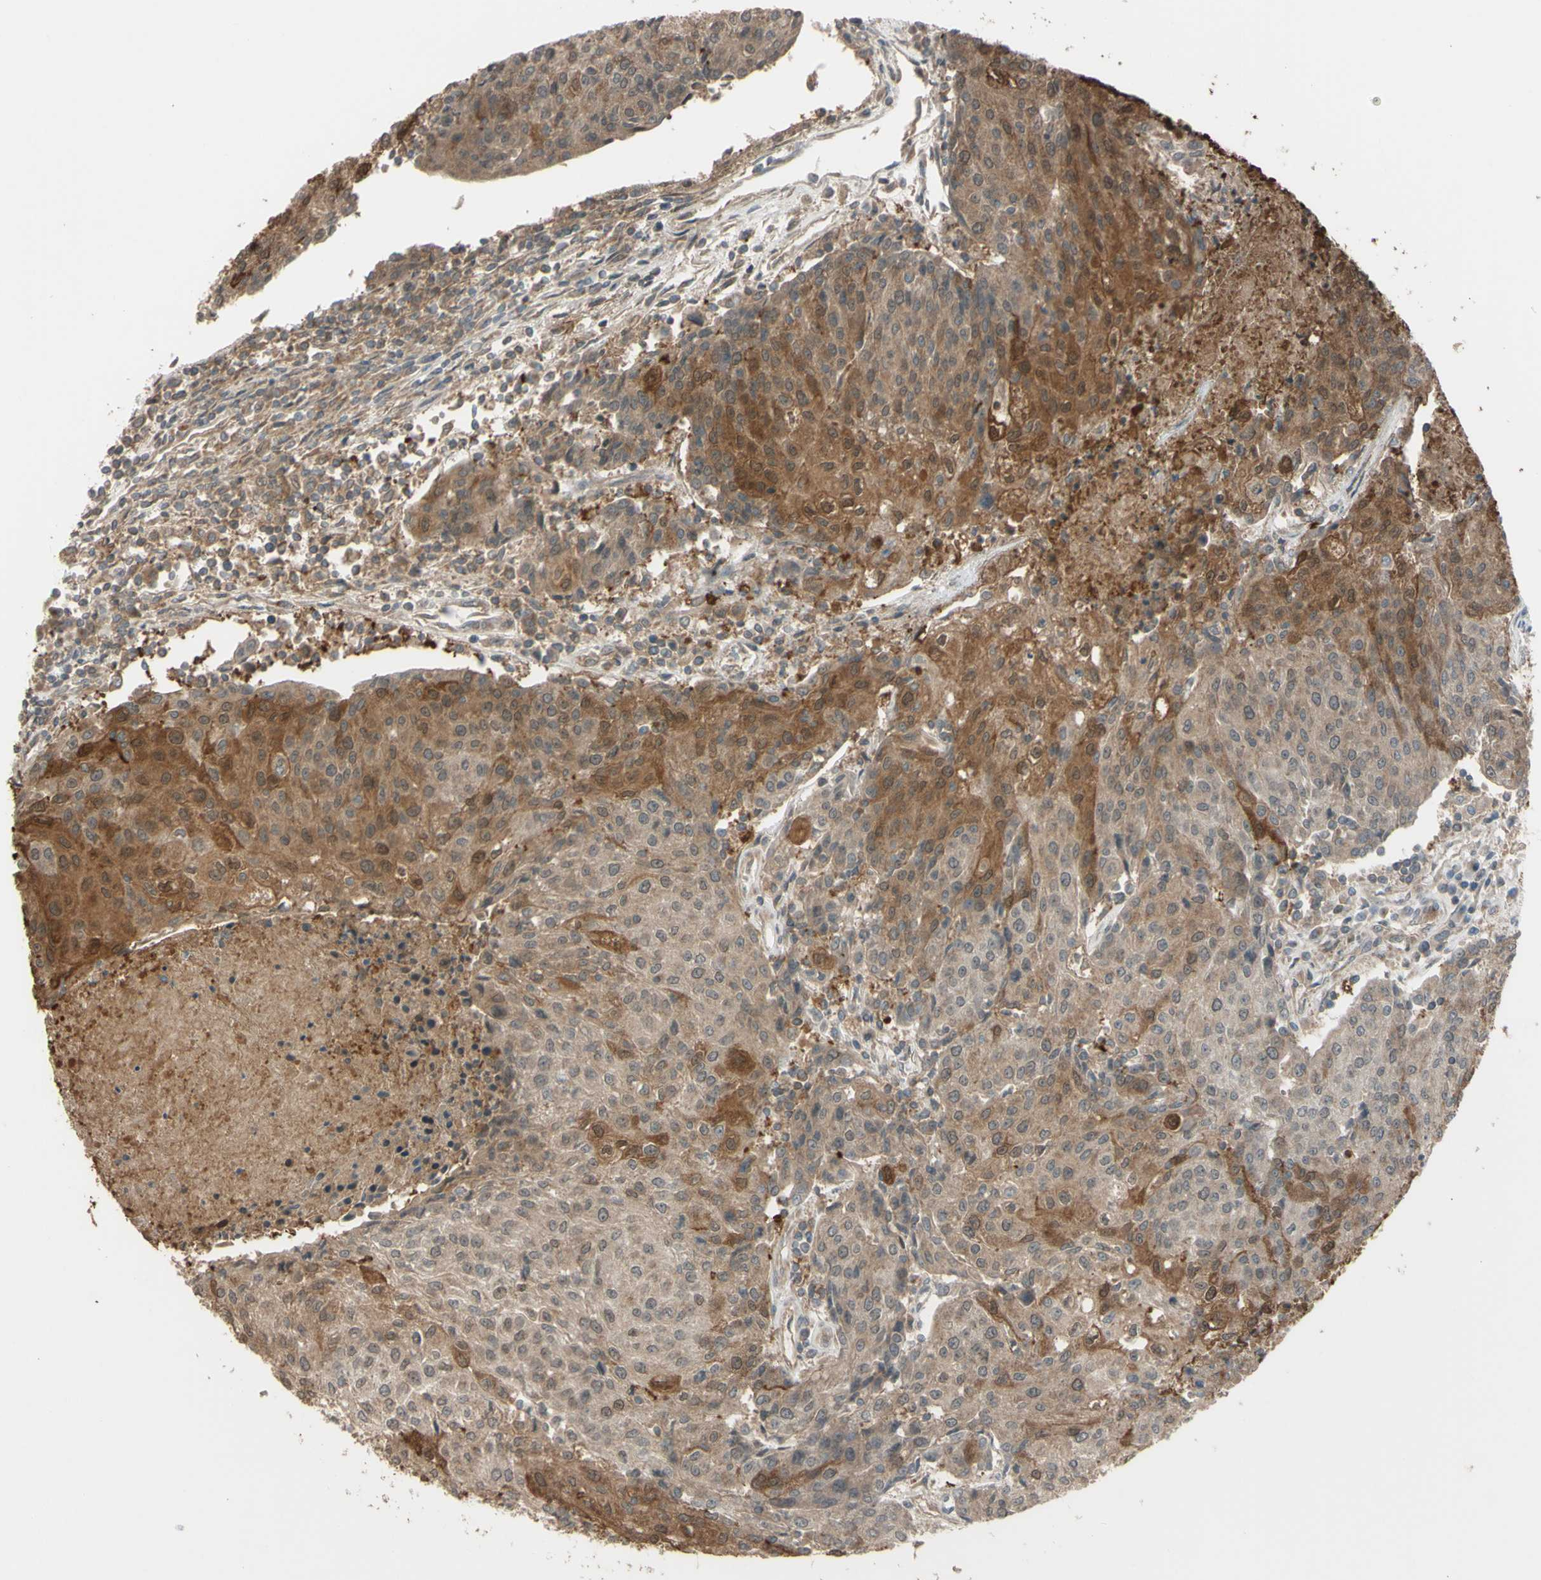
{"staining": {"intensity": "moderate", "quantity": "25%-75%", "location": "cytoplasmic/membranous,nuclear"}, "tissue": "urothelial cancer", "cell_type": "Tumor cells", "image_type": "cancer", "snomed": [{"axis": "morphology", "description": "Urothelial carcinoma, High grade"}, {"axis": "topography", "description": "Urinary bladder"}], "caption": "An immunohistochemistry photomicrograph of neoplastic tissue is shown. Protein staining in brown highlights moderate cytoplasmic/membranous and nuclear positivity in urothelial carcinoma (high-grade) within tumor cells. (DAB IHC, brown staining for protein, blue staining for nuclei).", "gene": "FLII", "patient": {"sex": "female", "age": 85}}